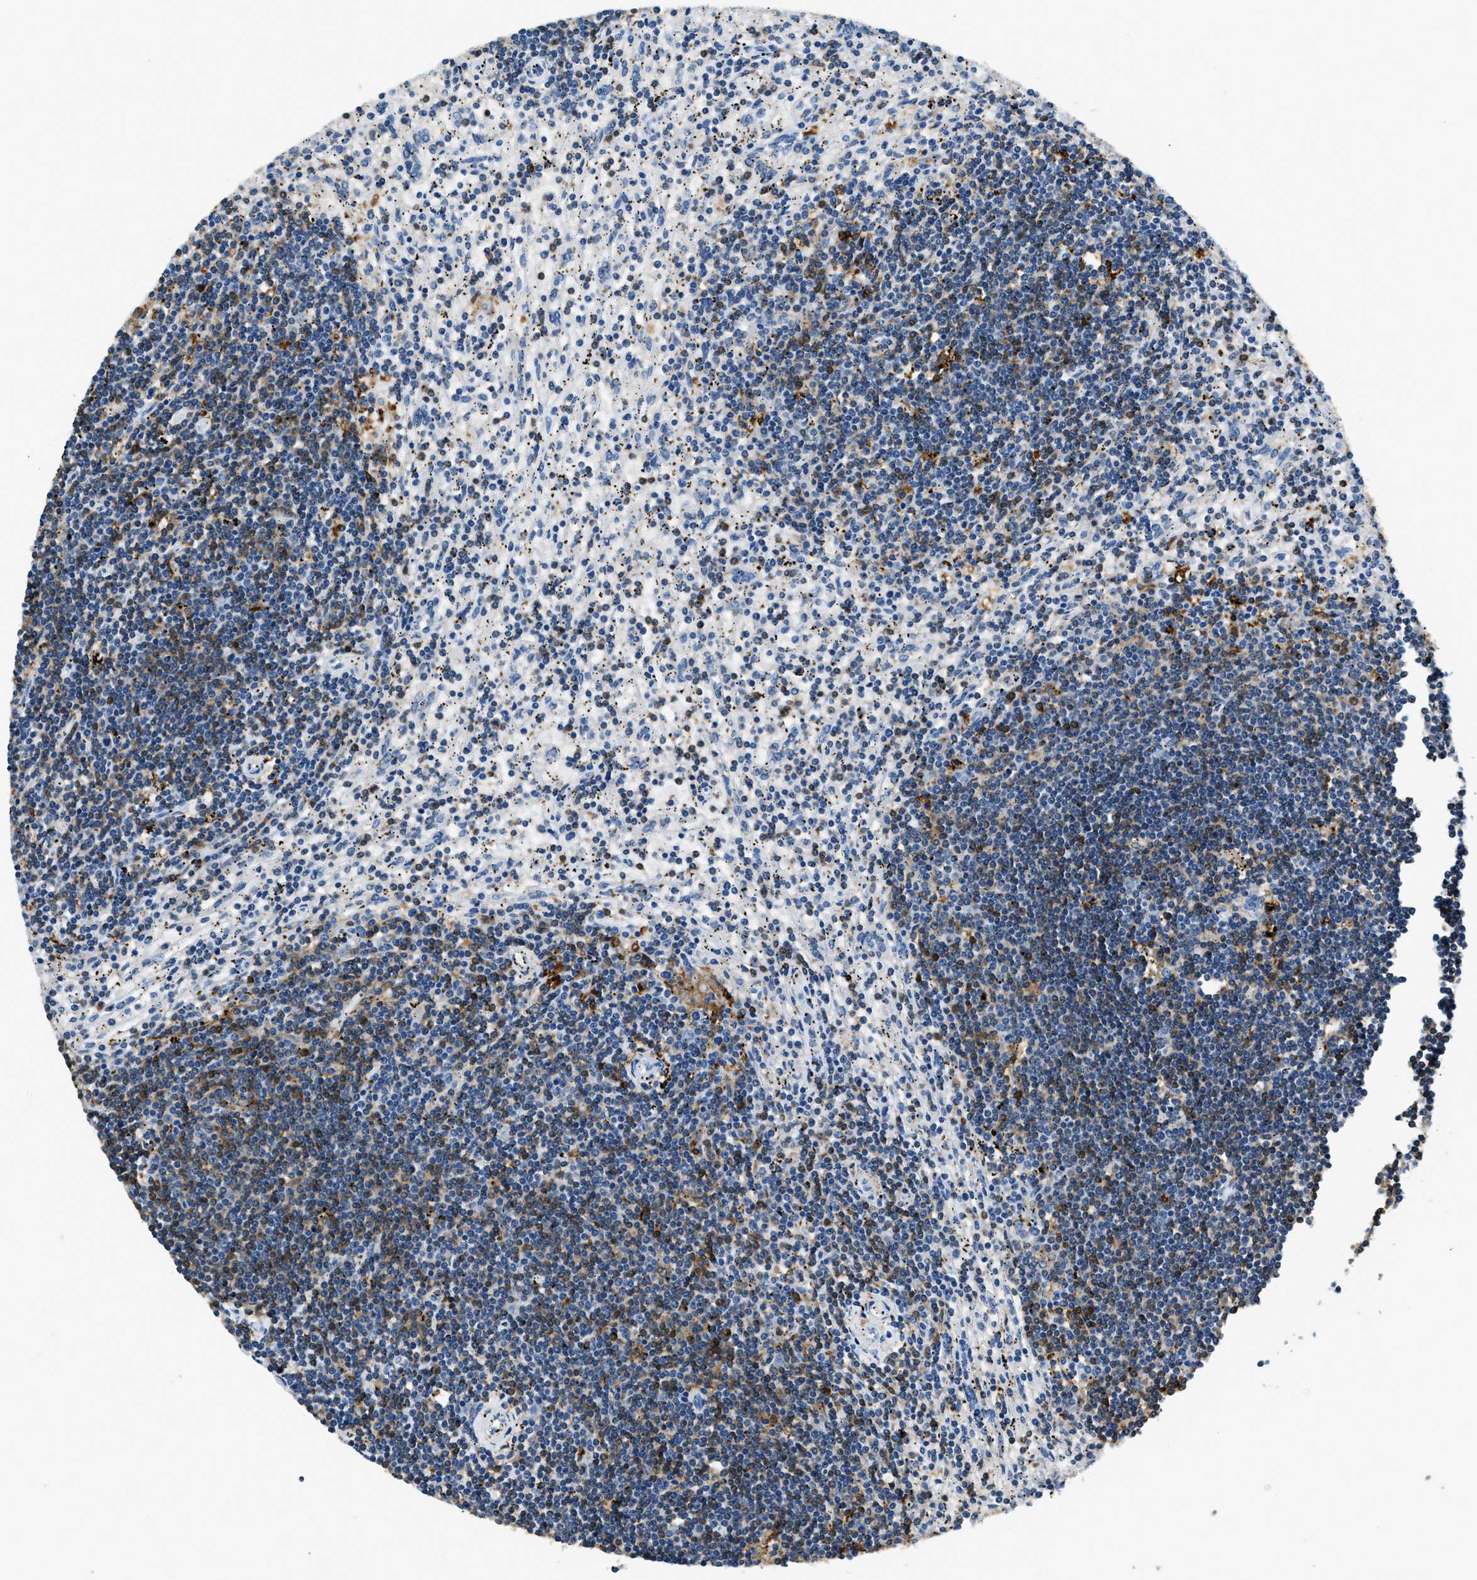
{"staining": {"intensity": "moderate", "quantity": "<25%", "location": "cytoplasmic/membranous"}, "tissue": "lymphoma", "cell_type": "Tumor cells", "image_type": "cancer", "snomed": [{"axis": "morphology", "description": "Malignant lymphoma, non-Hodgkin's type, Low grade"}, {"axis": "topography", "description": "Spleen"}], "caption": "Brown immunohistochemical staining in human low-grade malignant lymphoma, non-Hodgkin's type exhibits moderate cytoplasmic/membranous positivity in about <25% of tumor cells.", "gene": "CAPG", "patient": {"sex": "male", "age": 76}}